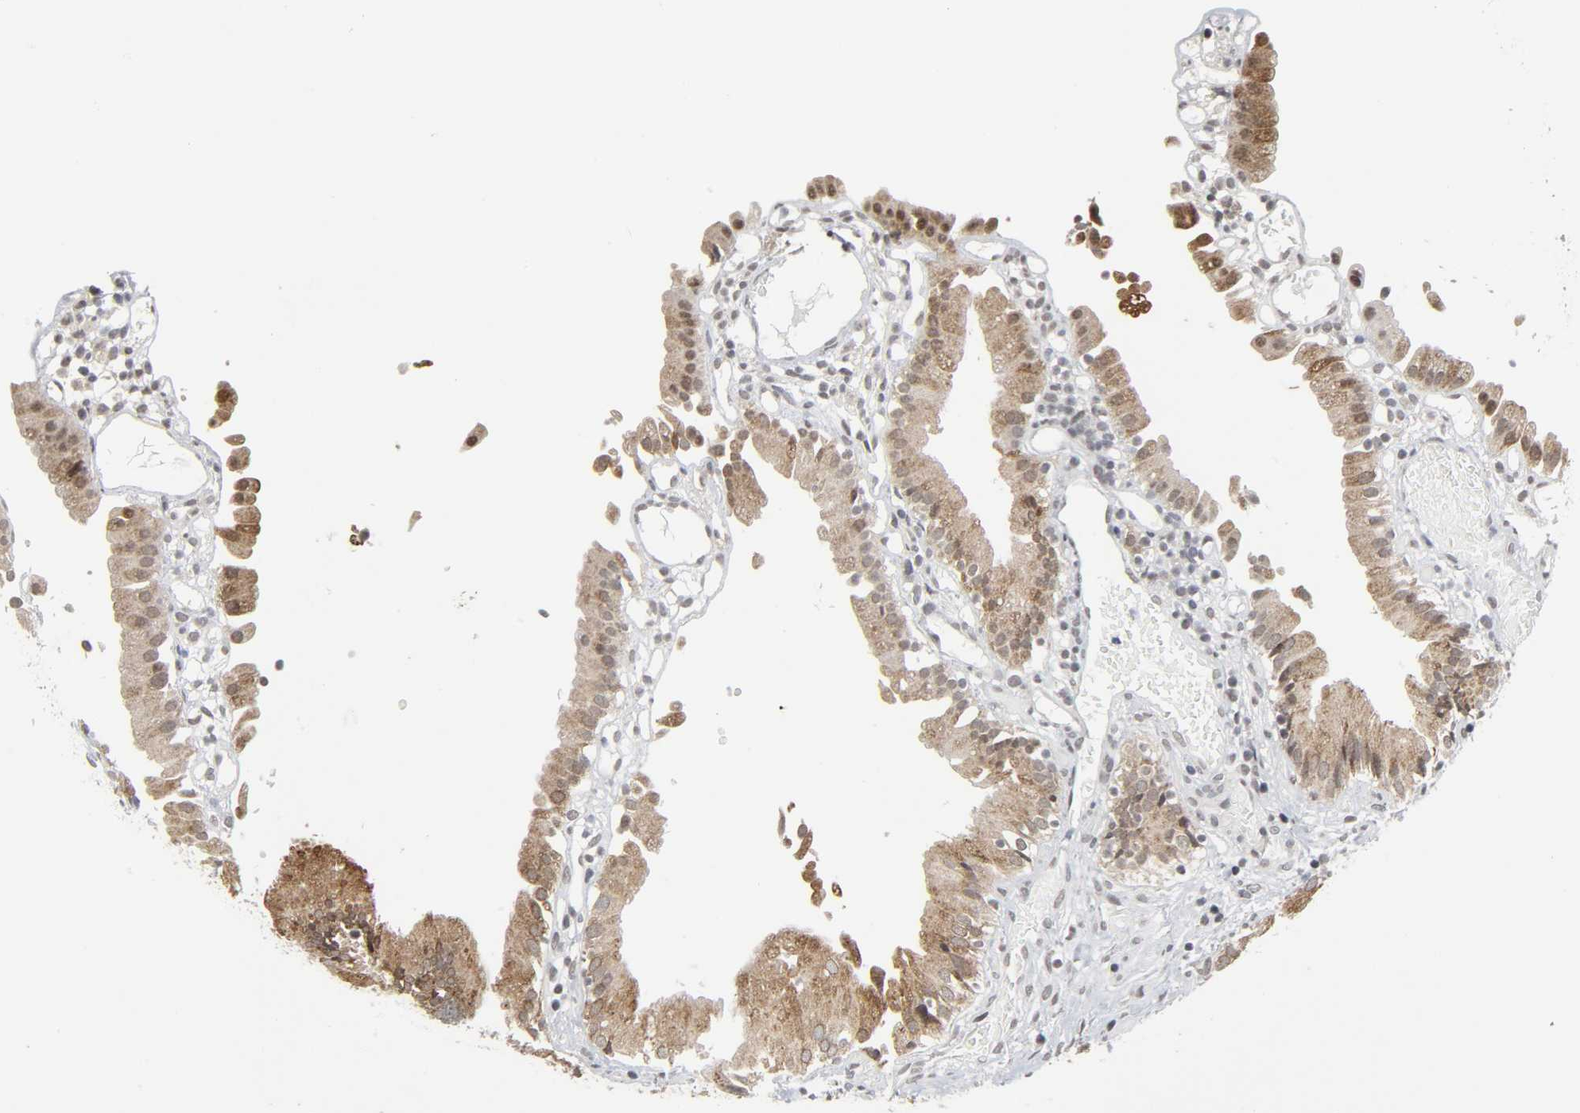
{"staining": {"intensity": "moderate", "quantity": ">75%", "location": "cytoplasmic/membranous"}, "tissue": "gallbladder", "cell_type": "Glandular cells", "image_type": "normal", "snomed": [{"axis": "morphology", "description": "Normal tissue, NOS"}, {"axis": "topography", "description": "Gallbladder"}], "caption": "This micrograph demonstrates immunohistochemistry (IHC) staining of normal gallbladder, with medium moderate cytoplasmic/membranous positivity in about >75% of glandular cells.", "gene": "MUC1", "patient": {"sex": "male", "age": 65}}